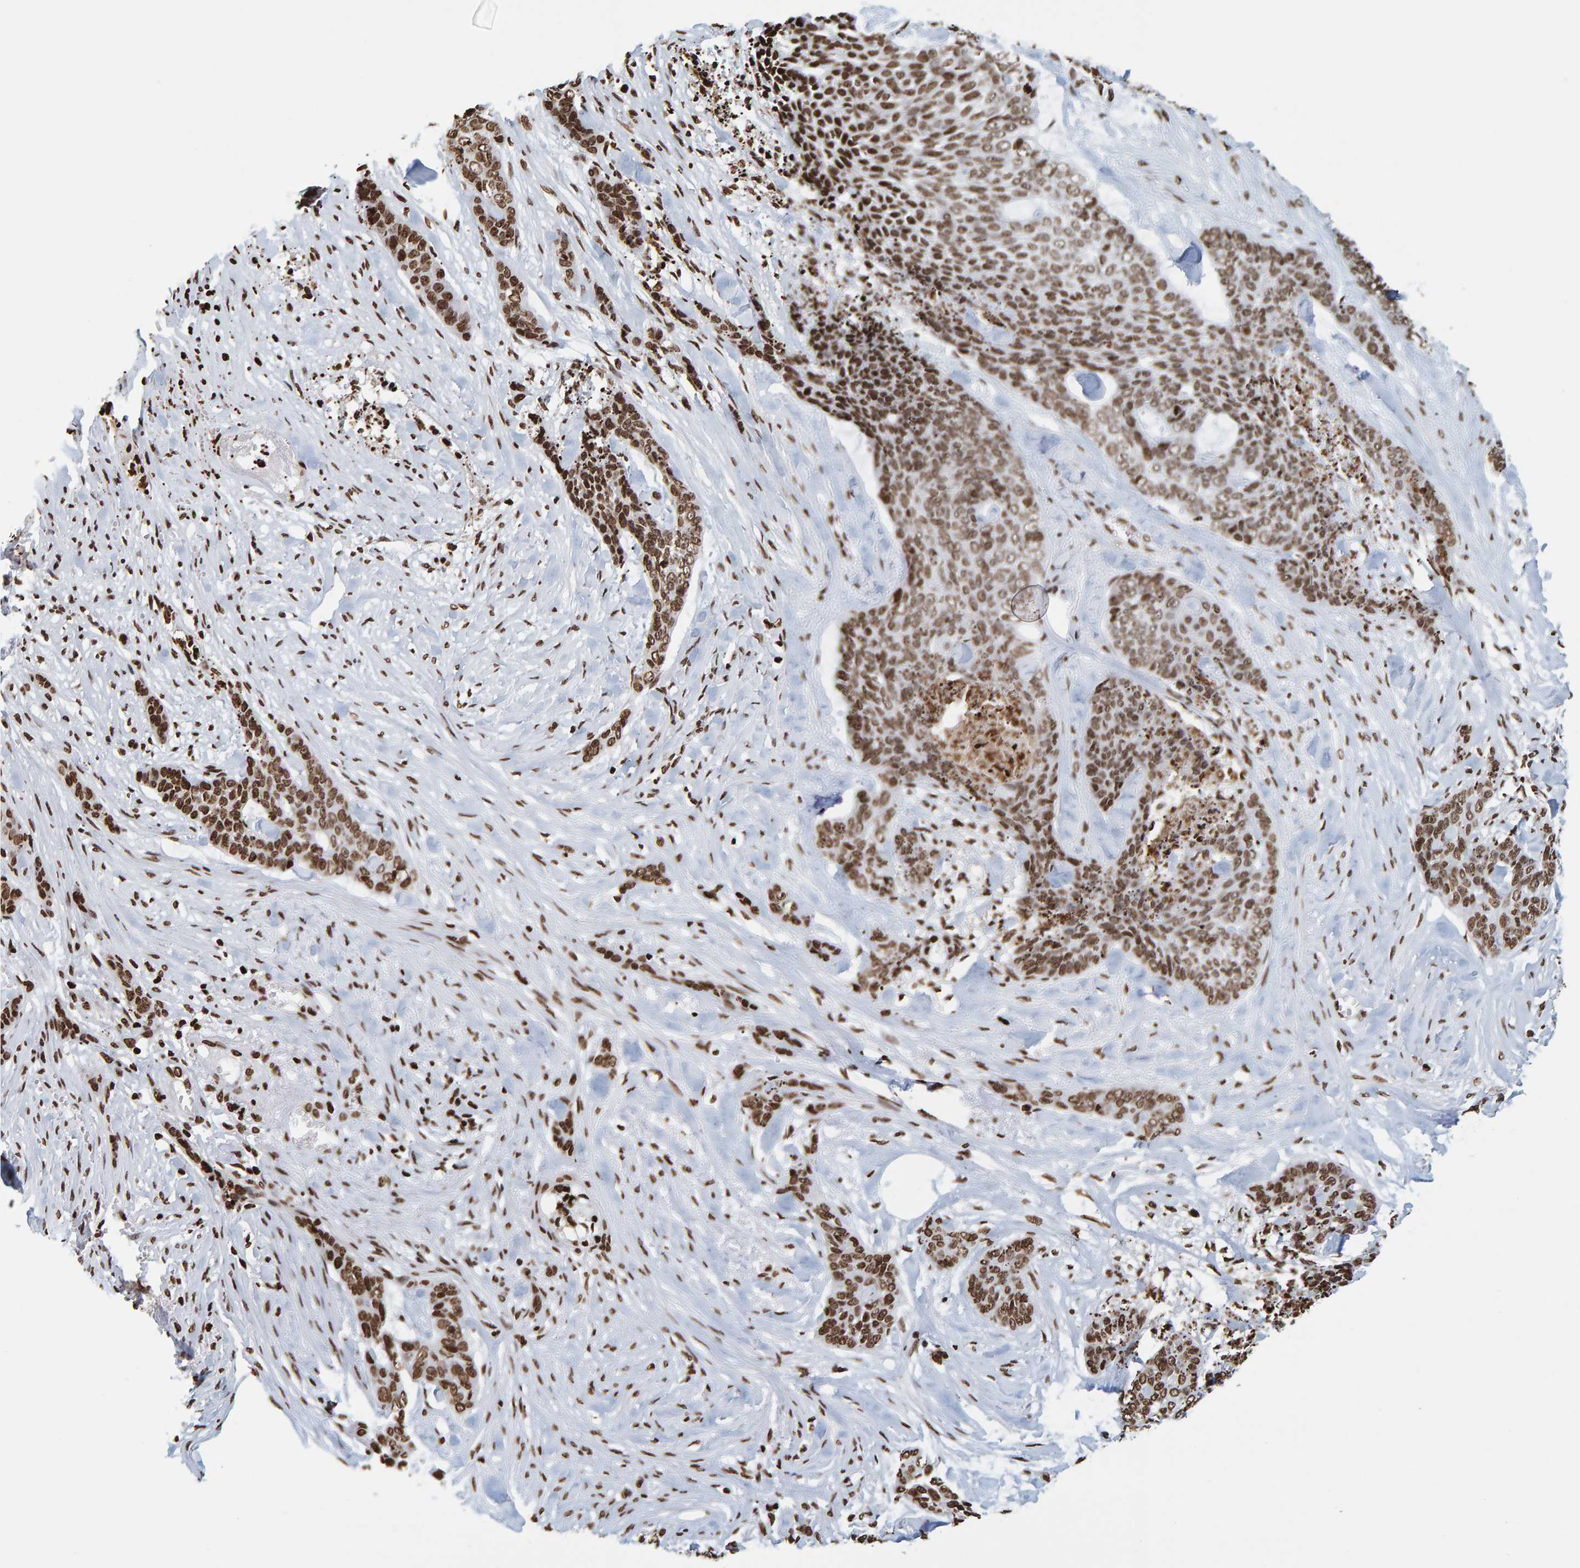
{"staining": {"intensity": "moderate", "quantity": ">75%", "location": "nuclear"}, "tissue": "skin cancer", "cell_type": "Tumor cells", "image_type": "cancer", "snomed": [{"axis": "morphology", "description": "Basal cell carcinoma"}, {"axis": "topography", "description": "Skin"}], "caption": "Tumor cells show medium levels of moderate nuclear expression in approximately >75% of cells in human basal cell carcinoma (skin).", "gene": "BRF2", "patient": {"sex": "female", "age": 64}}